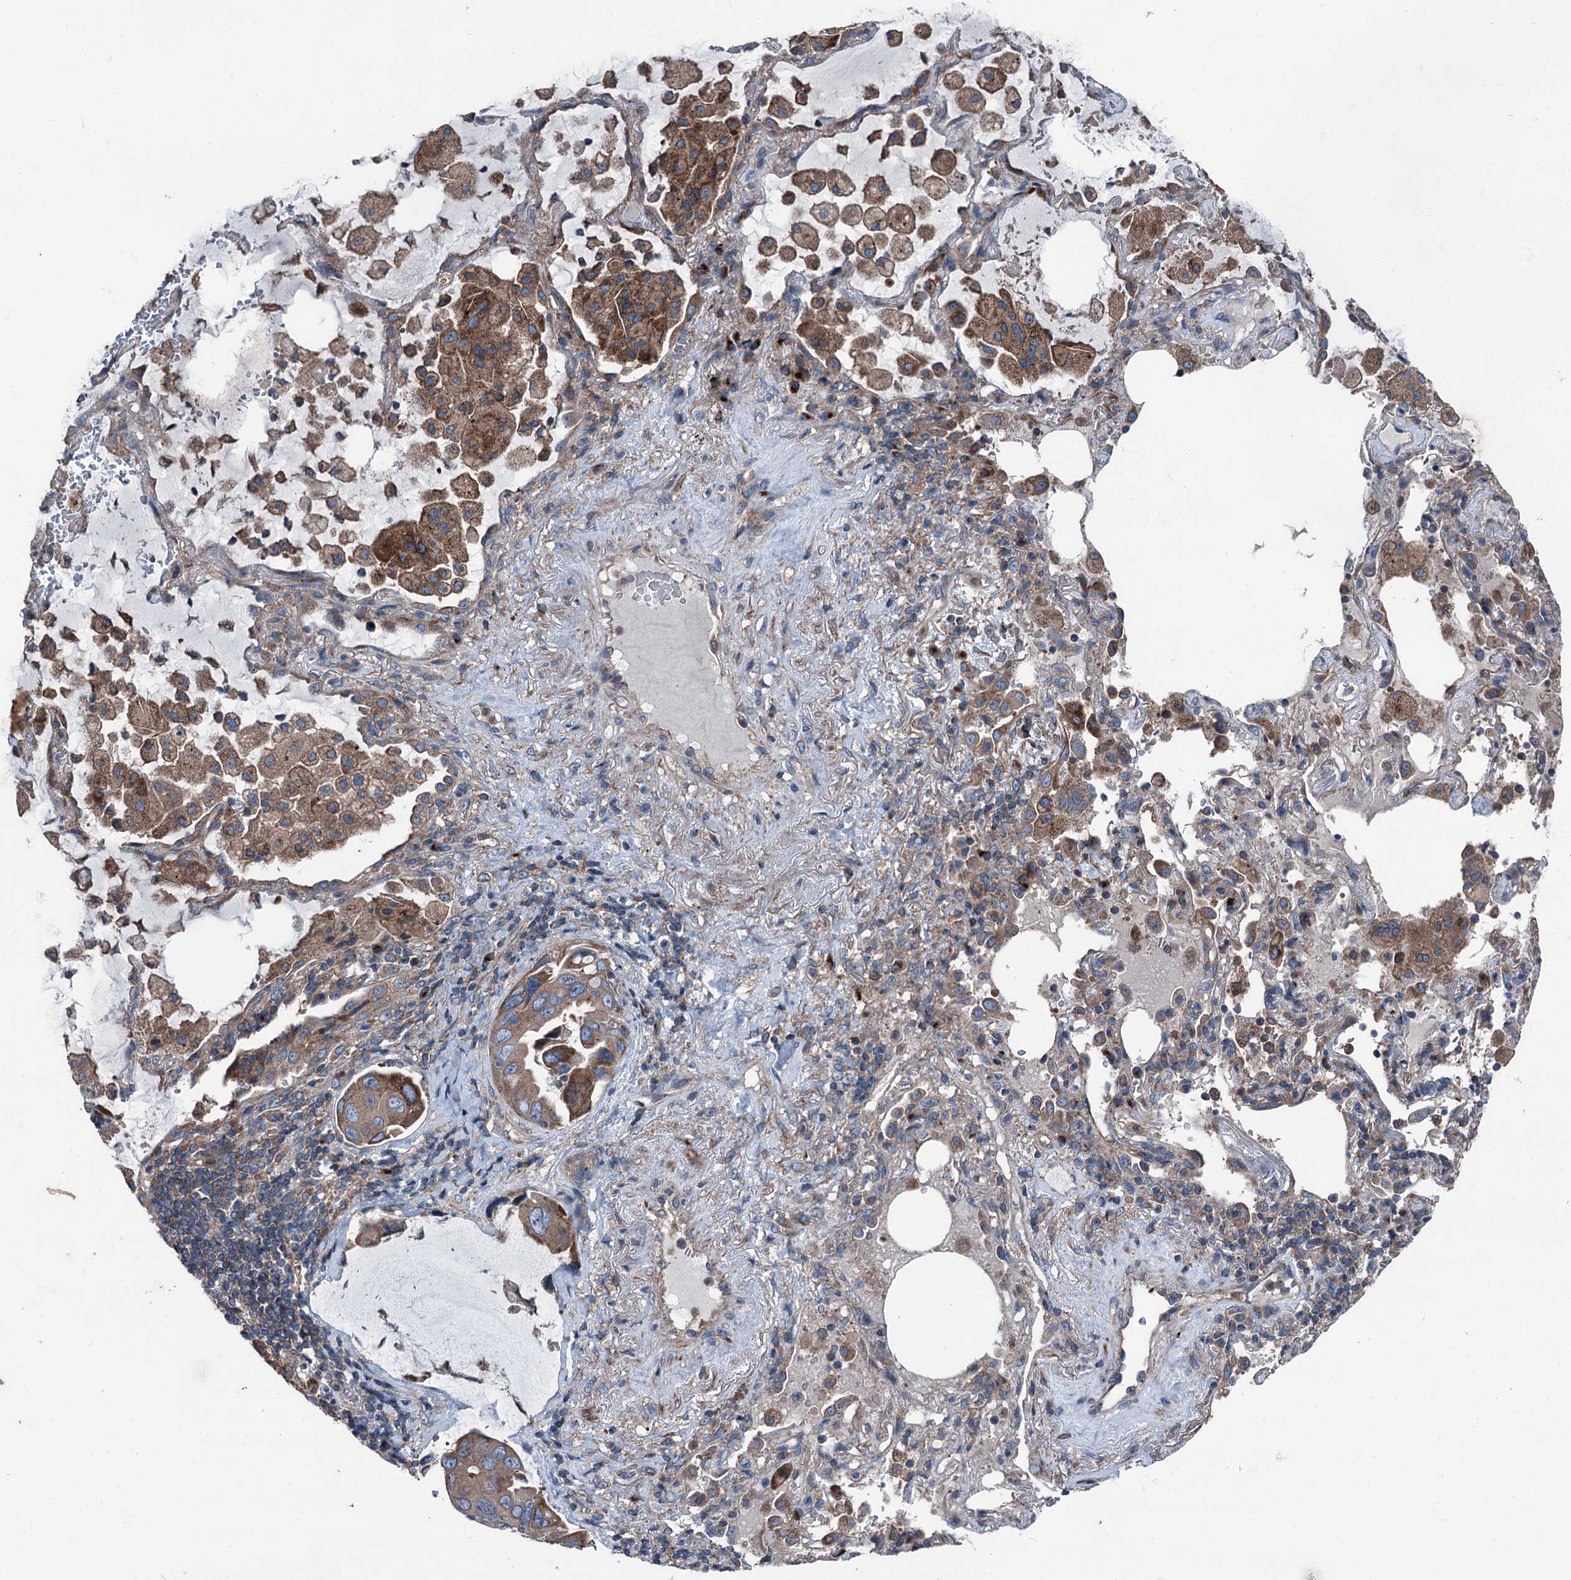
{"staining": {"intensity": "moderate", "quantity": ">75%", "location": "cytoplasmic/membranous"}, "tissue": "lung cancer", "cell_type": "Tumor cells", "image_type": "cancer", "snomed": [{"axis": "morphology", "description": "Squamous cell carcinoma, NOS"}, {"axis": "topography", "description": "Lung"}], "caption": "Immunohistochemistry (IHC) histopathology image of neoplastic tissue: human lung cancer stained using immunohistochemistry (IHC) displays medium levels of moderate protein expression localized specifically in the cytoplasmic/membranous of tumor cells, appearing as a cytoplasmic/membranous brown color.", "gene": "RUFY1", "patient": {"sex": "female", "age": 73}}